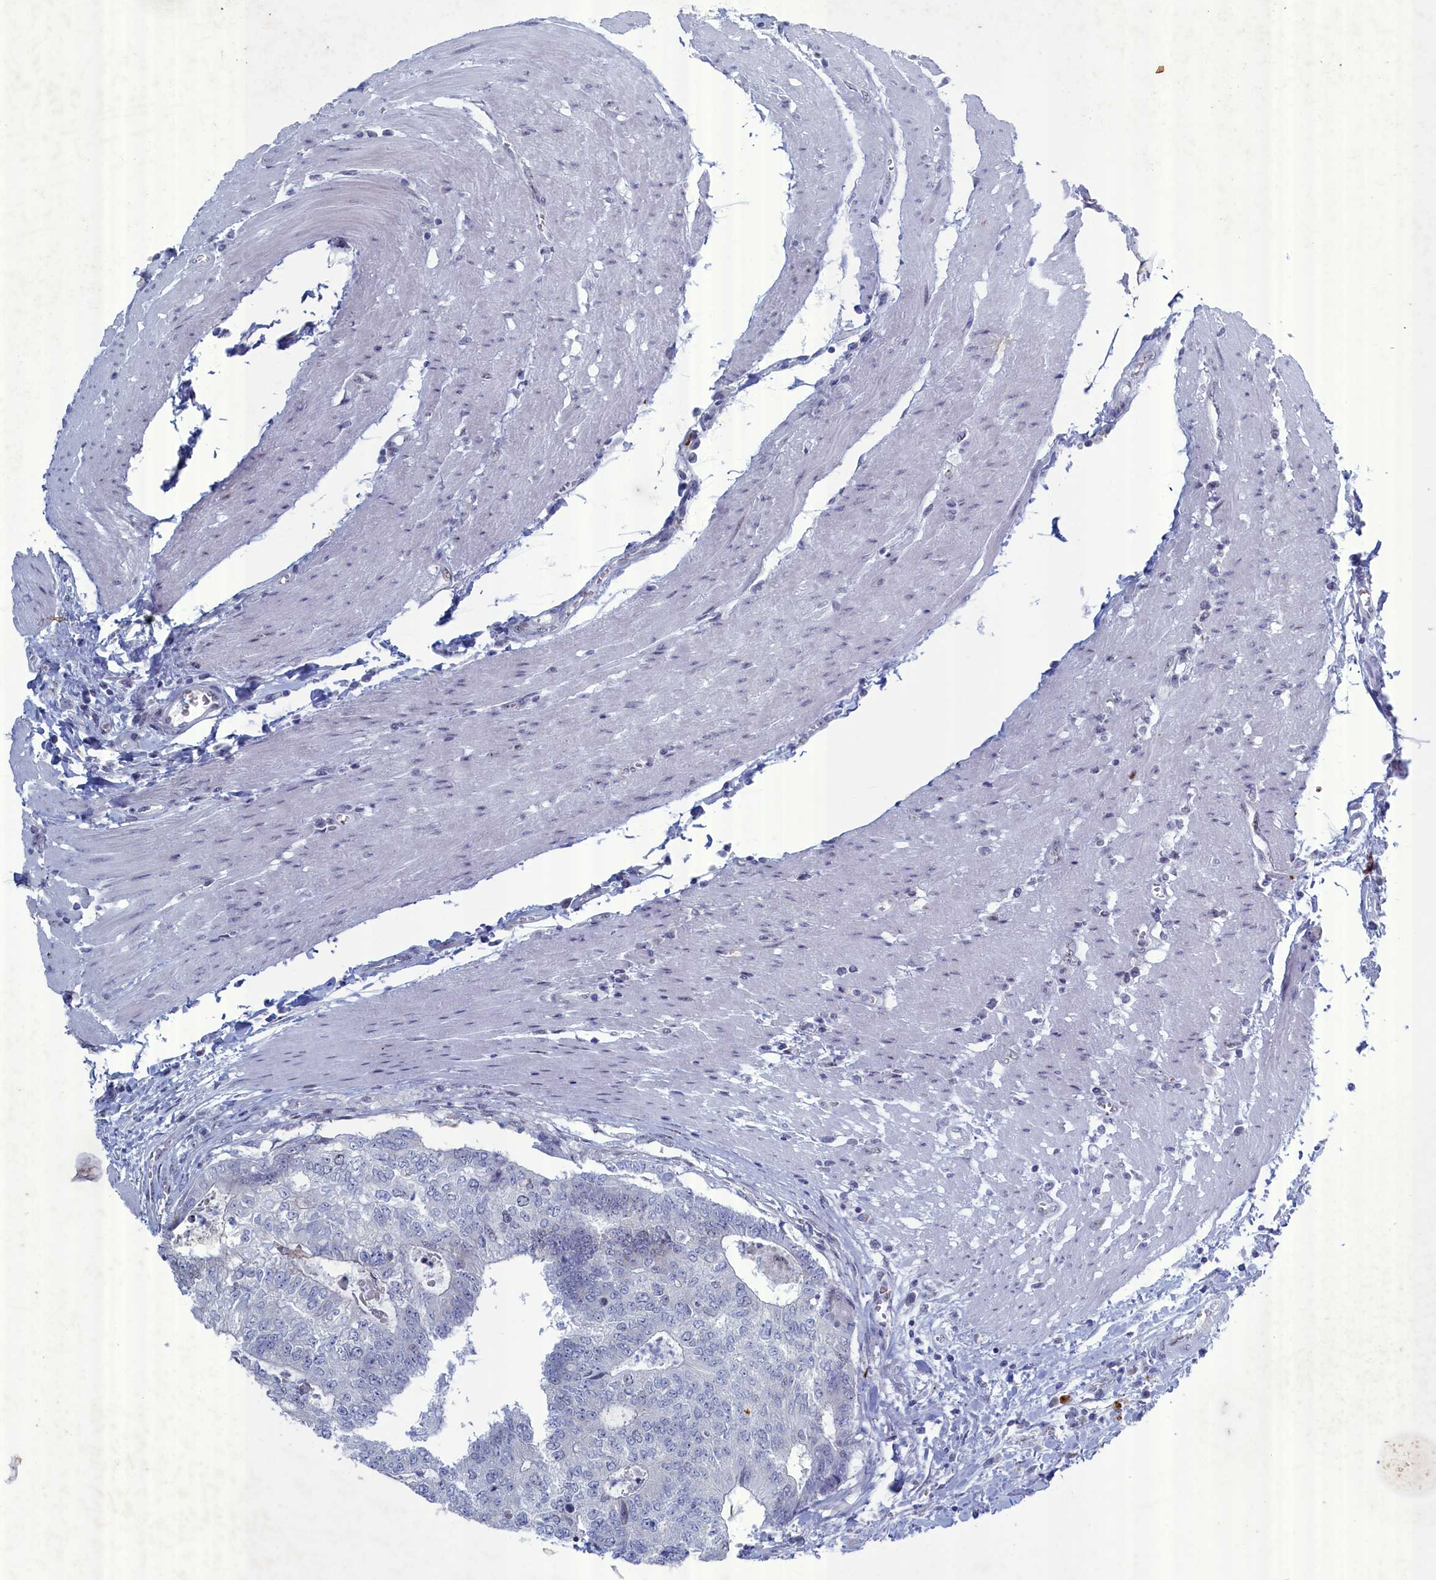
{"staining": {"intensity": "negative", "quantity": "none", "location": "none"}, "tissue": "colorectal cancer", "cell_type": "Tumor cells", "image_type": "cancer", "snomed": [{"axis": "morphology", "description": "Adenocarcinoma, NOS"}, {"axis": "topography", "description": "Colon"}], "caption": "Colorectal adenocarcinoma stained for a protein using immunohistochemistry reveals no expression tumor cells.", "gene": "WDR76", "patient": {"sex": "female", "age": 67}}